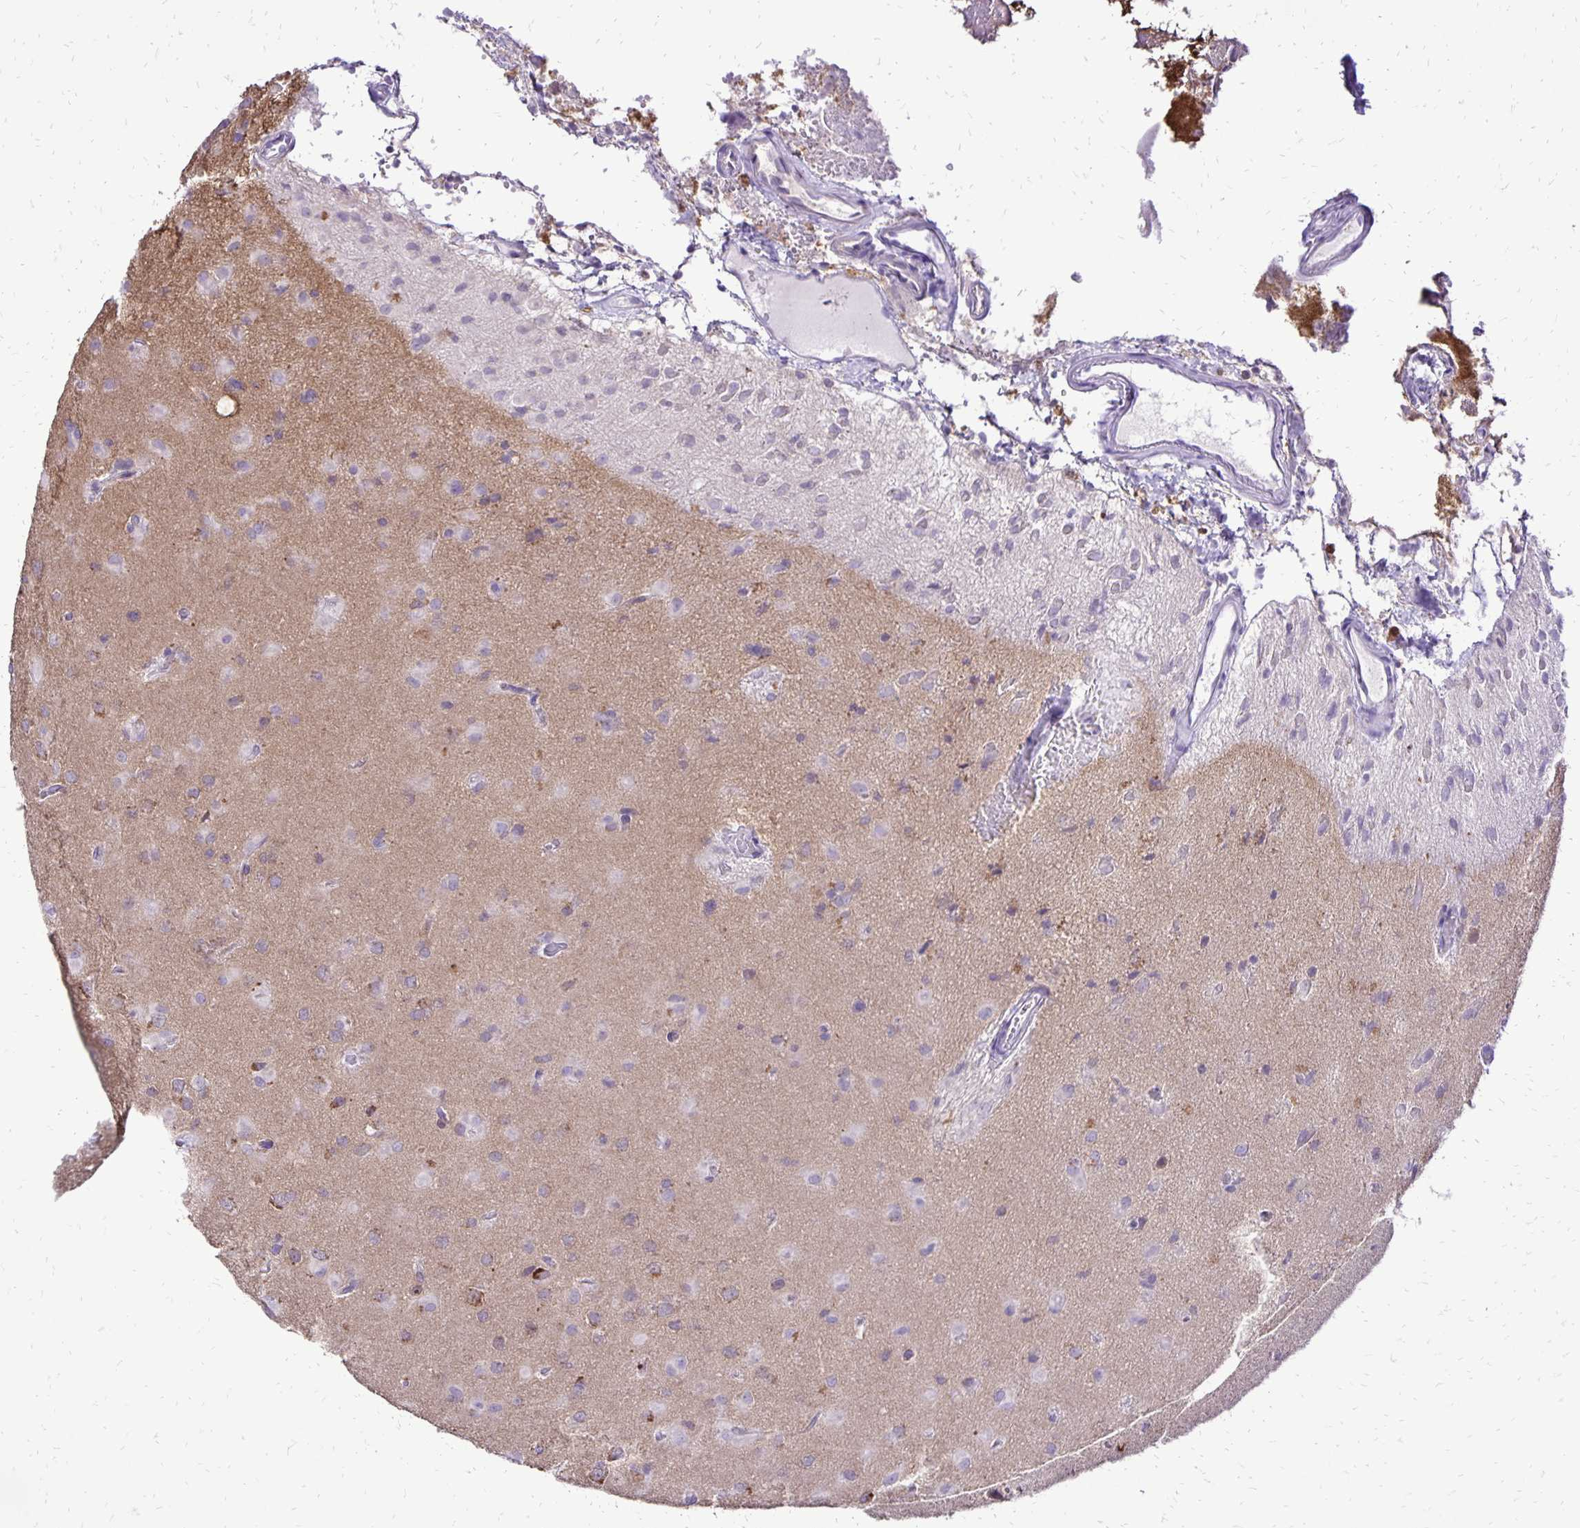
{"staining": {"intensity": "negative", "quantity": "none", "location": "none"}, "tissue": "glioma", "cell_type": "Tumor cells", "image_type": "cancer", "snomed": [{"axis": "morphology", "description": "Glioma, malignant, Low grade"}, {"axis": "topography", "description": "Brain"}], "caption": "This is an IHC histopathology image of glioma. There is no expression in tumor cells.", "gene": "EIF5A", "patient": {"sex": "male", "age": 58}}